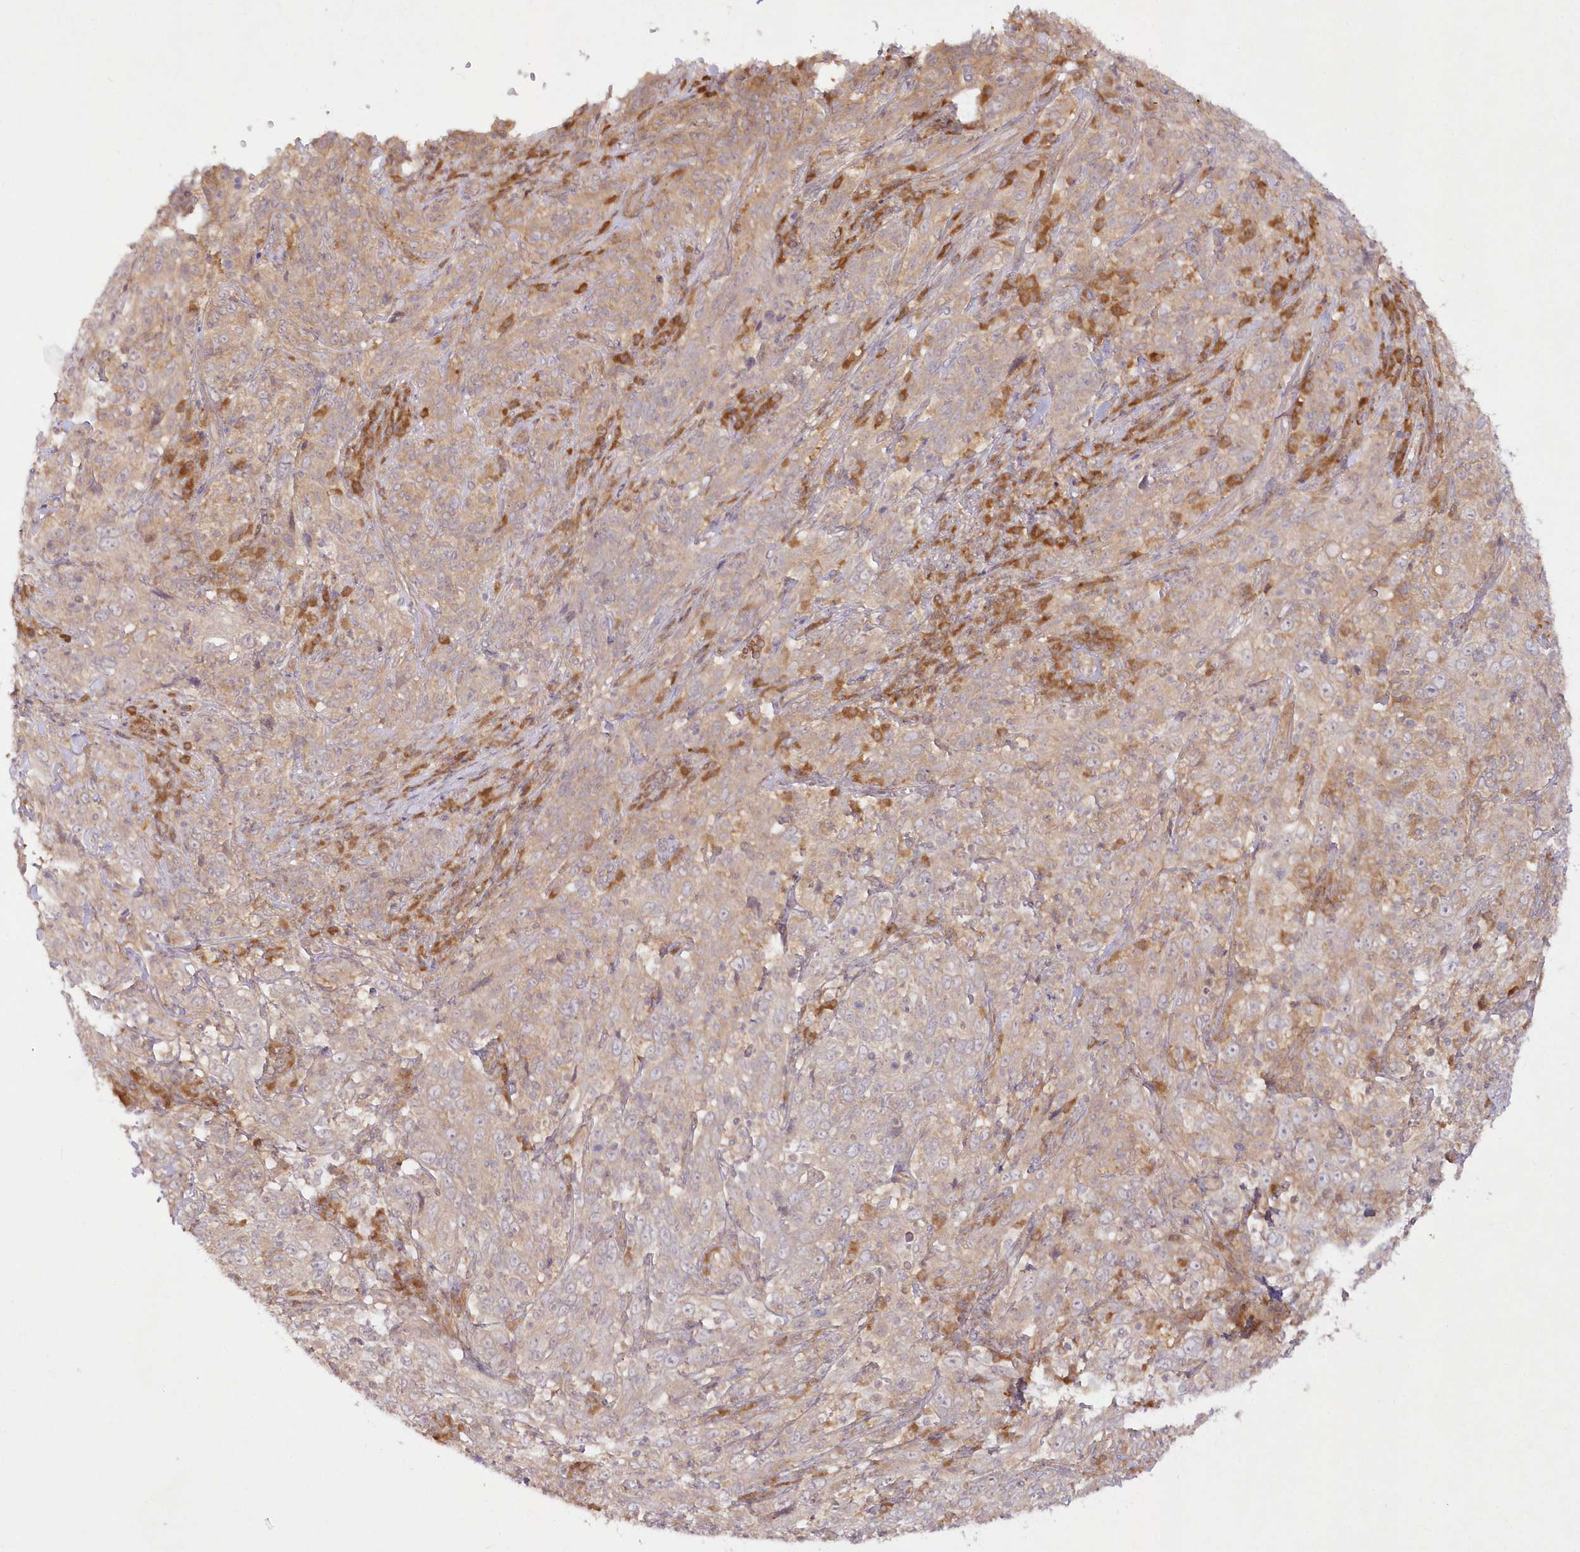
{"staining": {"intensity": "weak", "quantity": "25%-75%", "location": "cytoplasmic/membranous"}, "tissue": "cervical cancer", "cell_type": "Tumor cells", "image_type": "cancer", "snomed": [{"axis": "morphology", "description": "Squamous cell carcinoma, NOS"}, {"axis": "topography", "description": "Cervix"}], "caption": "IHC image of neoplastic tissue: human cervical cancer (squamous cell carcinoma) stained using immunohistochemistry reveals low levels of weak protein expression localized specifically in the cytoplasmic/membranous of tumor cells, appearing as a cytoplasmic/membranous brown color.", "gene": "IPMK", "patient": {"sex": "female", "age": 46}}